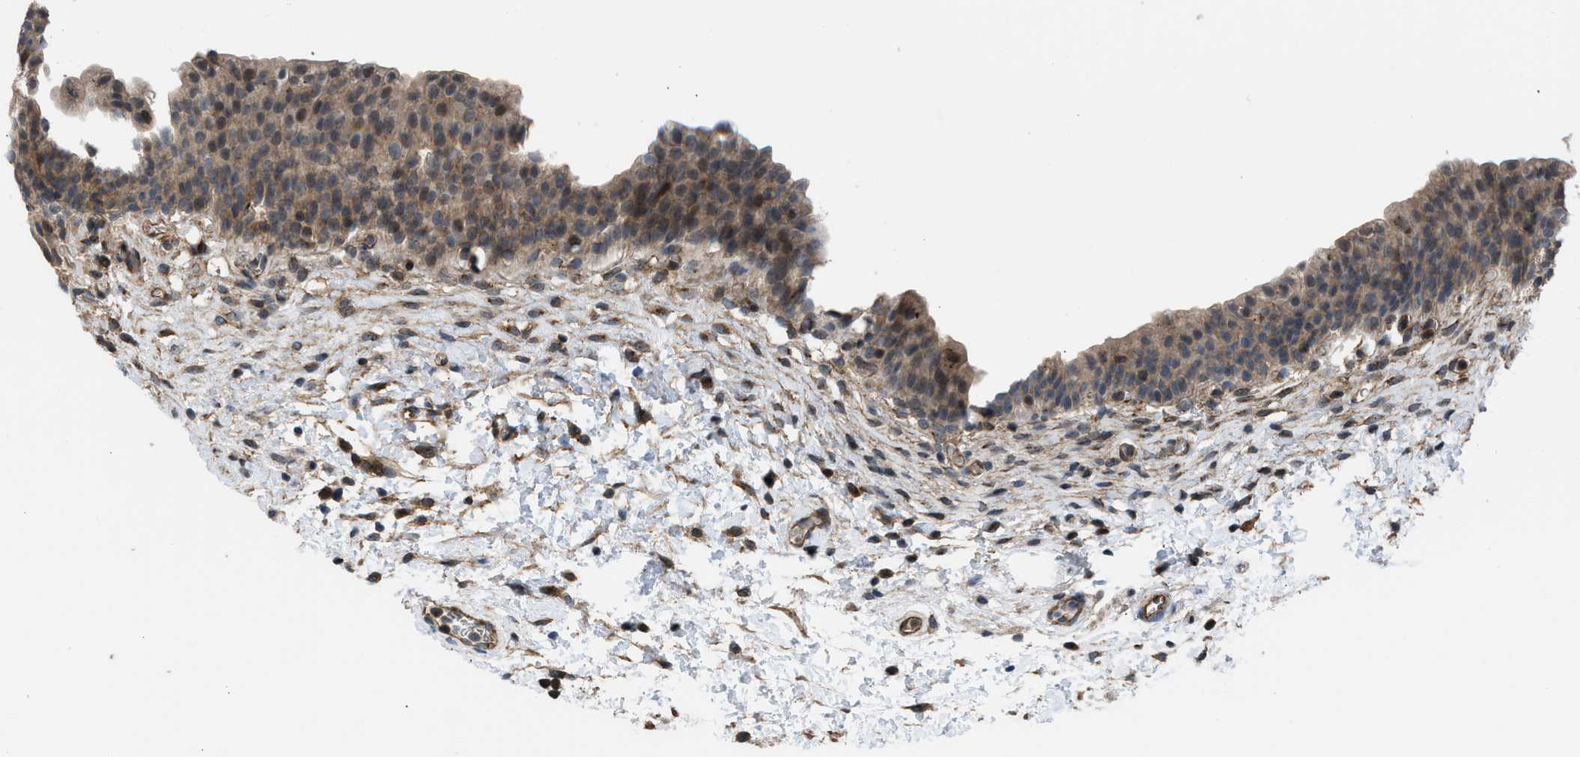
{"staining": {"intensity": "moderate", "quantity": ">75%", "location": "cytoplasmic/membranous,nuclear"}, "tissue": "urinary bladder", "cell_type": "Urothelial cells", "image_type": "normal", "snomed": [{"axis": "morphology", "description": "Normal tissue, NOS"}, {"axis": "topography", "description": "Urinary bladder"}], "caption": "Urinary bladder stained with DAB (3,3'-diaminobenzidine) IHC demonstrates medium levels of moderate cytoplasmic/membranous,nuclear positivity in approximately >75% of urothelial cells.", "gene": "GPATCH2L", "patient": {"sex": "male", "age": 37}}